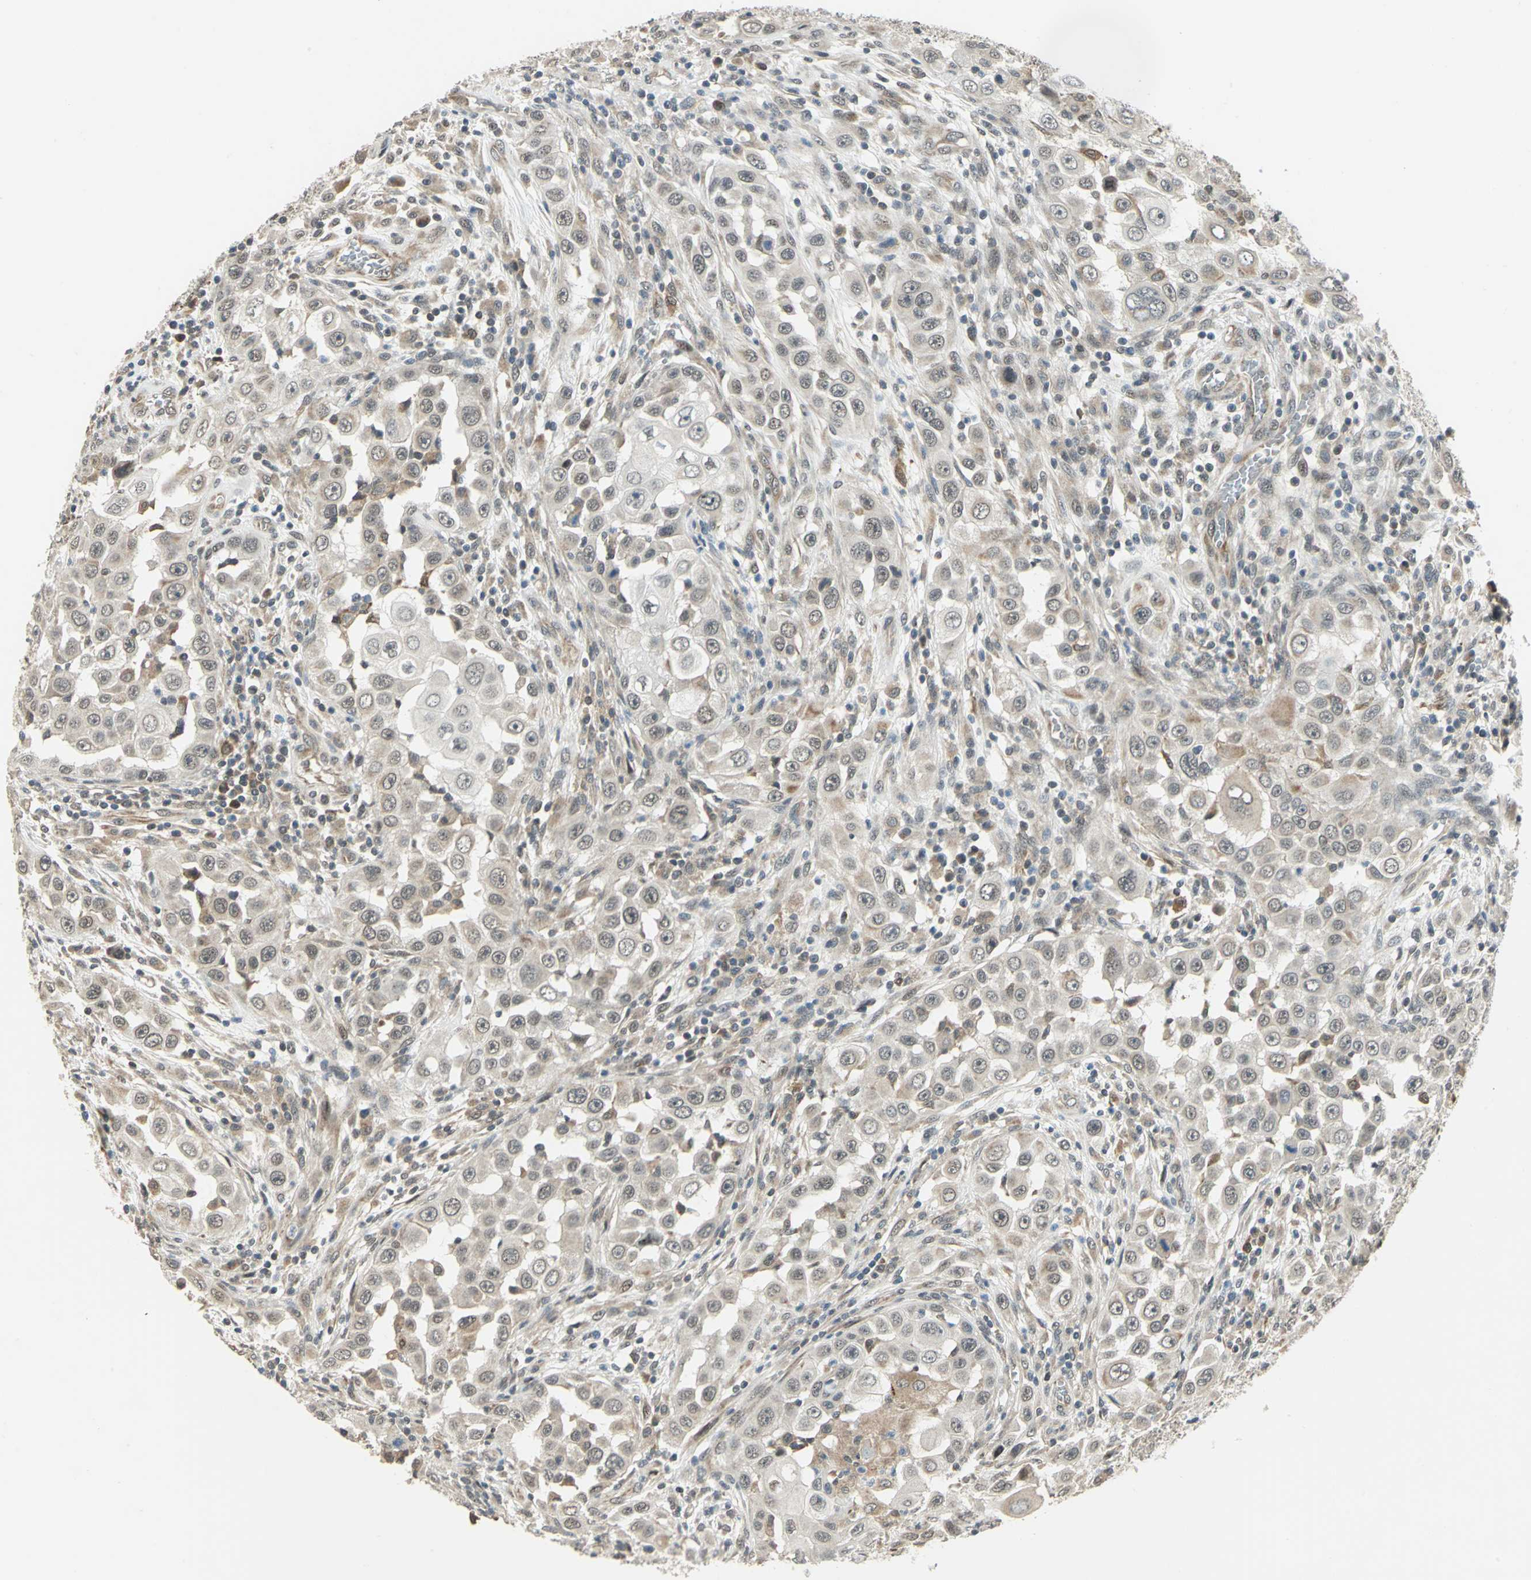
{"staining": {"intensity": "weak", "quantity": "25%-75%", "location": "cytoplasmic/membranous,nuclear"}, "tissue": "head and neck cancer", "cell_type": "Tumor cells", "image_type": "cancer", "snomed": [{"axis": "morphology", "description": "Carcinoma, NOS"}, {"axis": "topography", "description": "Head-Neck"}], "caption": "High-power microscopy captured an immunohistochemistry image of head and neck carcinoma, revealing weak cytoplasmic/membranous and nuclear positivity in approximately 25%-75% of tumor cells.", "gene": "PLAGL2", "patient": {"sex": "male", "age": 87}}